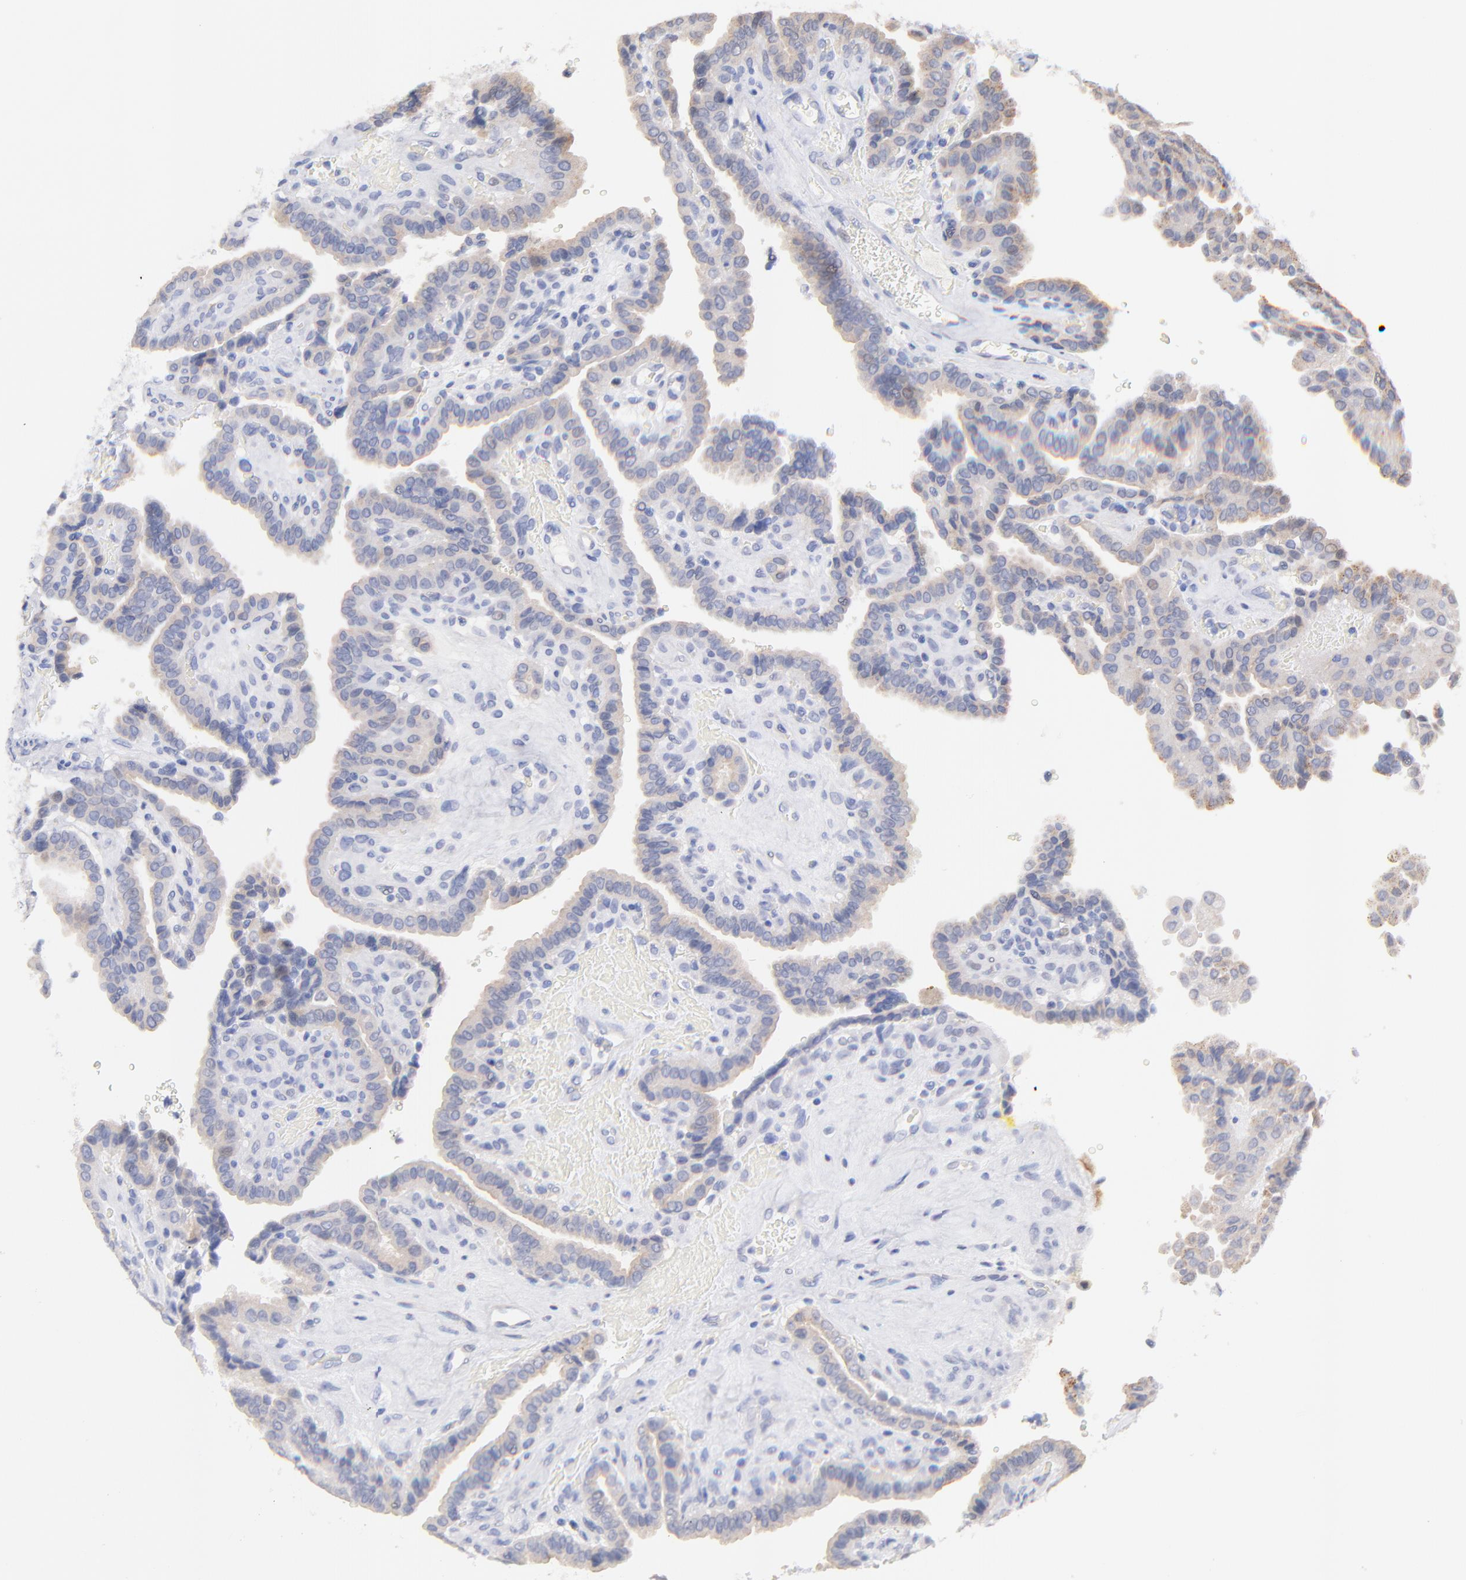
{"staining": {"intensity": "weak", "quantity": "<25%", "location": "cytoplasmic/membranous"}, "tissue": "thyroid cancer", "cell_type": "Tumor cells", "image_type": "cancer", "snomed": [{"axis": "morphology", "description": "Papillary adenocarcinoma, NOS"}, {"axis": "topography", "description": "Thyroid gland"}], "caption": "Histopathology image shows no significant protein staining in tumor cells of thyroid cancer (papillary adenocarcinoma).", "gene": "CFAP57", "patient": {"sex": "male", "age": 87}}